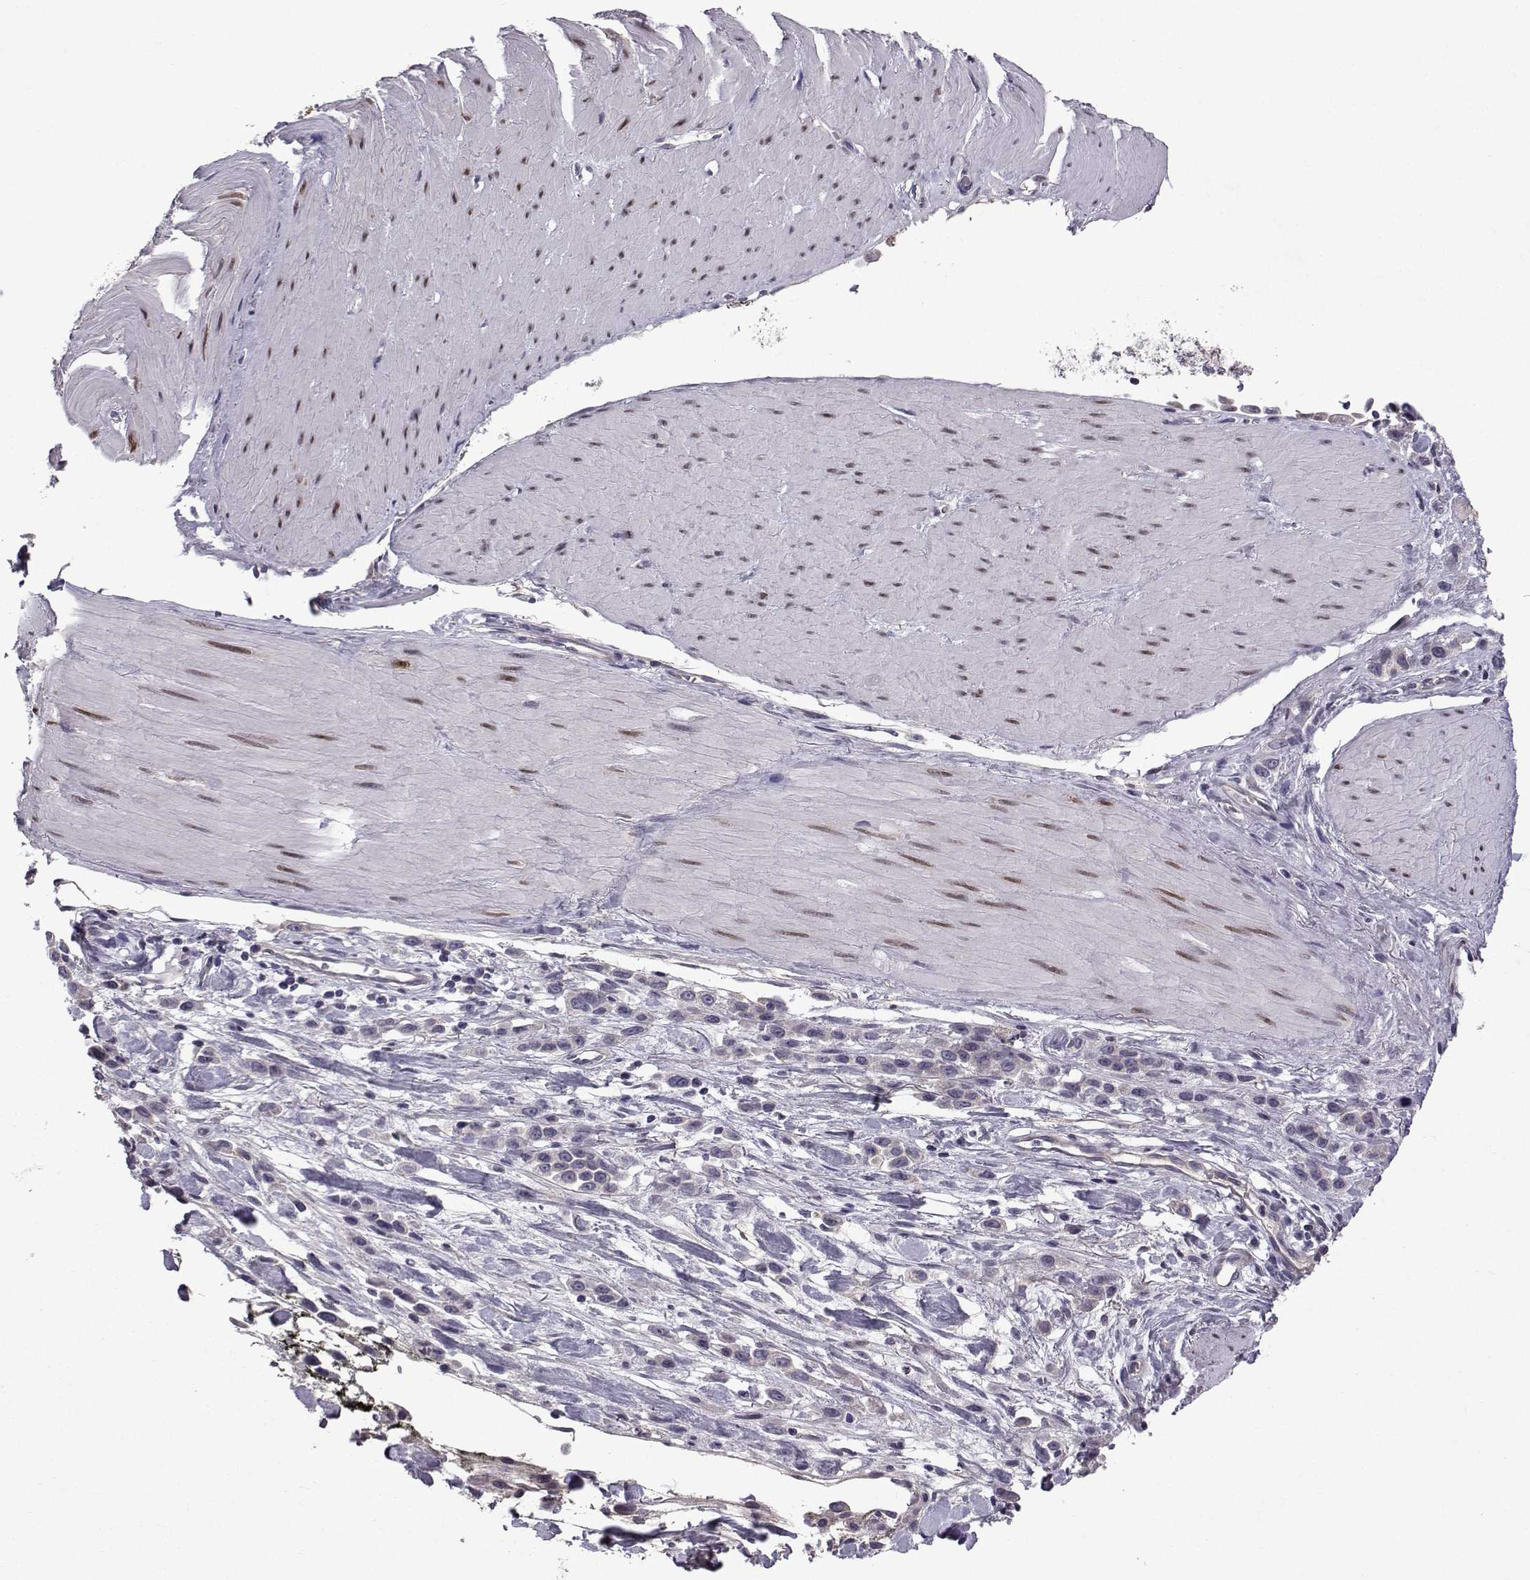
{"staining": {"intensity": "negative", "quantity": "none", "location": "none"}, "tissue": "stomach cancer", "cell_type": "Tumor cells", "image_type": "cancer", "snomed": [{"axis": "morphology", "description": "Adenocarcinoma, NOS"}, {"axis": "topography", "description": "Stomach"}], "caption": "Immunohistochemistry of human stomach cancer (adenocarcinoma) exhibits no expression in tumor cells. (Brightfield microscopy of DAB (3,3'-diaminobenzidine) immunohistochemistry (IHC) at high magnification).", "gene": "RBM24", "patient": {"sex": "male", "age": 47}}